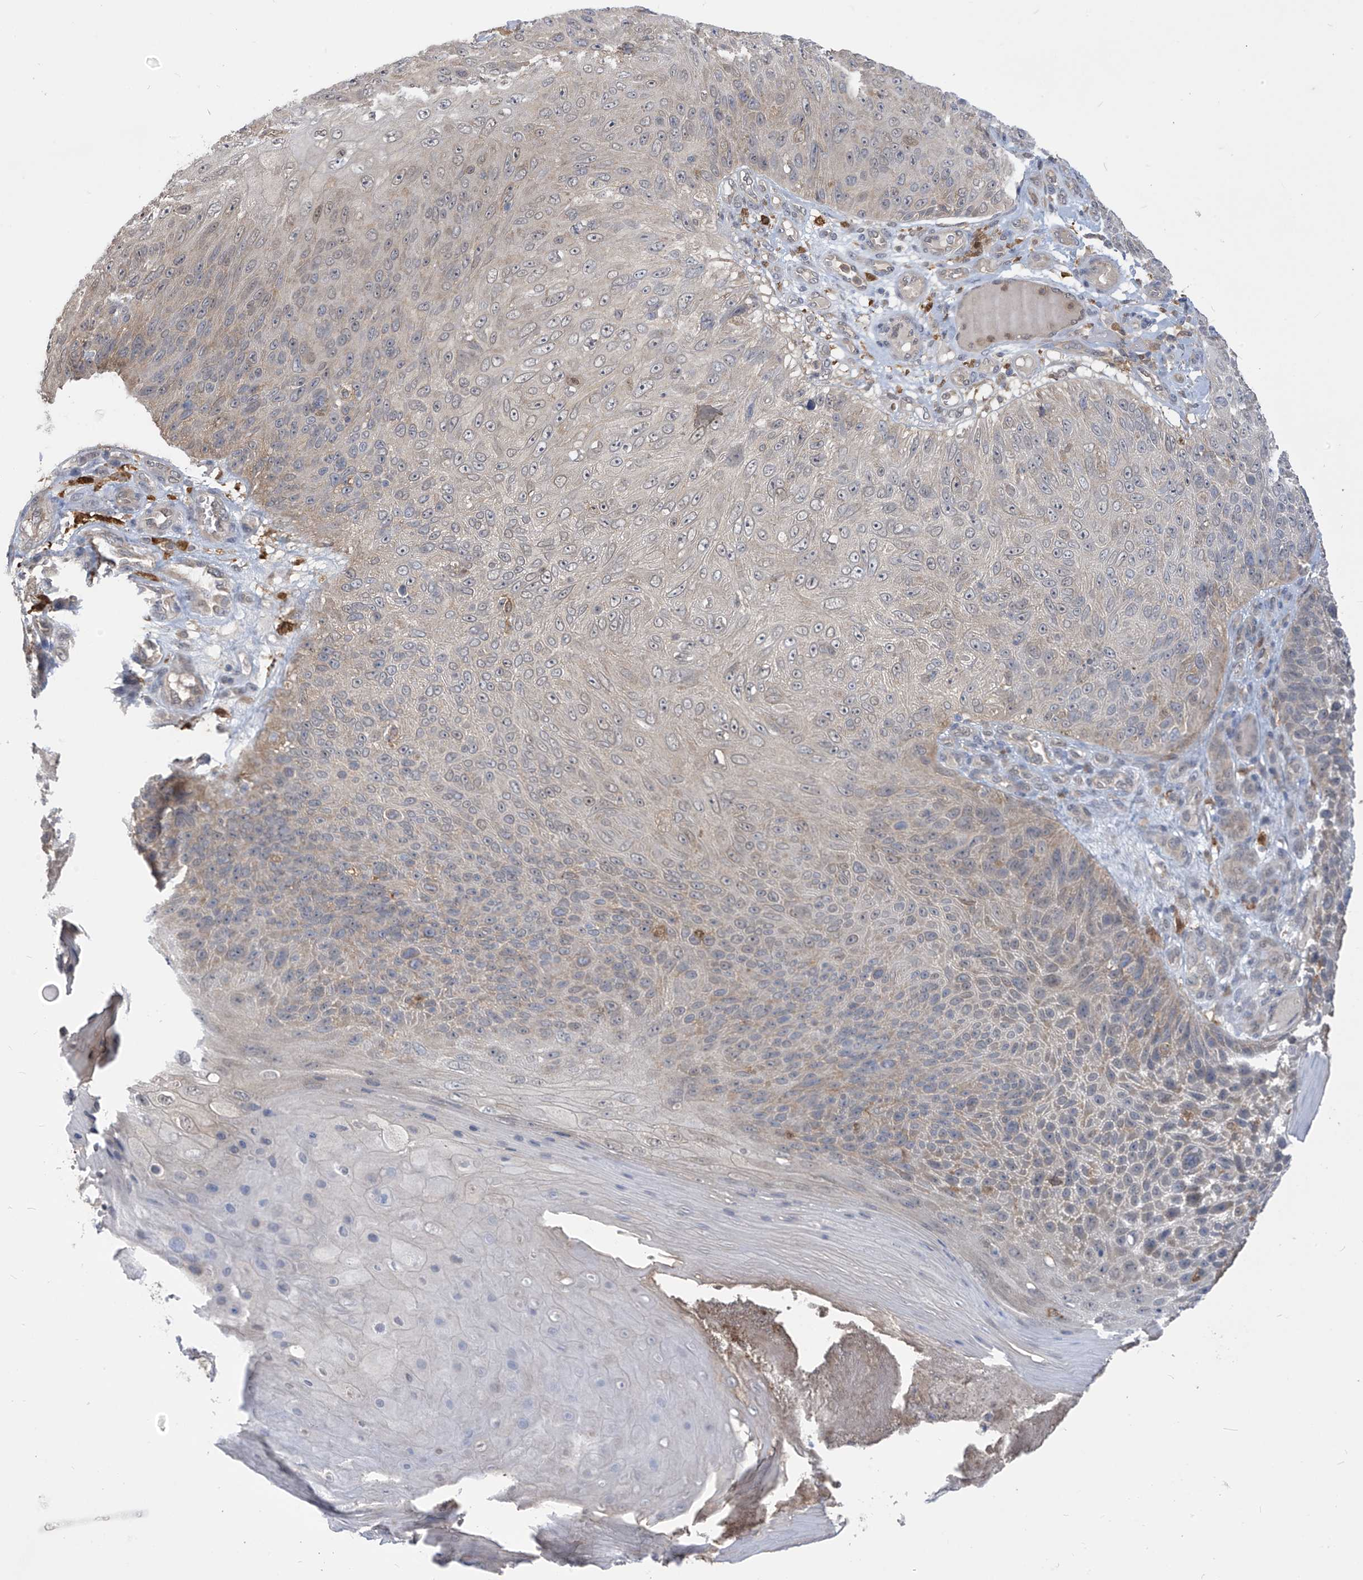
{"staining": {"intensity": "weak", "quantity": "<25%", "location": "cytoplasmic/membranous"}, "tissue": "skin cancer", "cell_type": "Tumor cells", "image_type": "cancer", "snomed": [{"axis": "morphology", "description": "Squamous cell carcinoma, NOS"}, {"axis": "topography", "description": "Skin"}], "caption": "Immunohistochemical staining of skin cancer (squamous cell carcinoma) exhibits no significant expression in tumor cells.", "gene": "IDH1", "patient": {"sex": "female", "age": 88}}